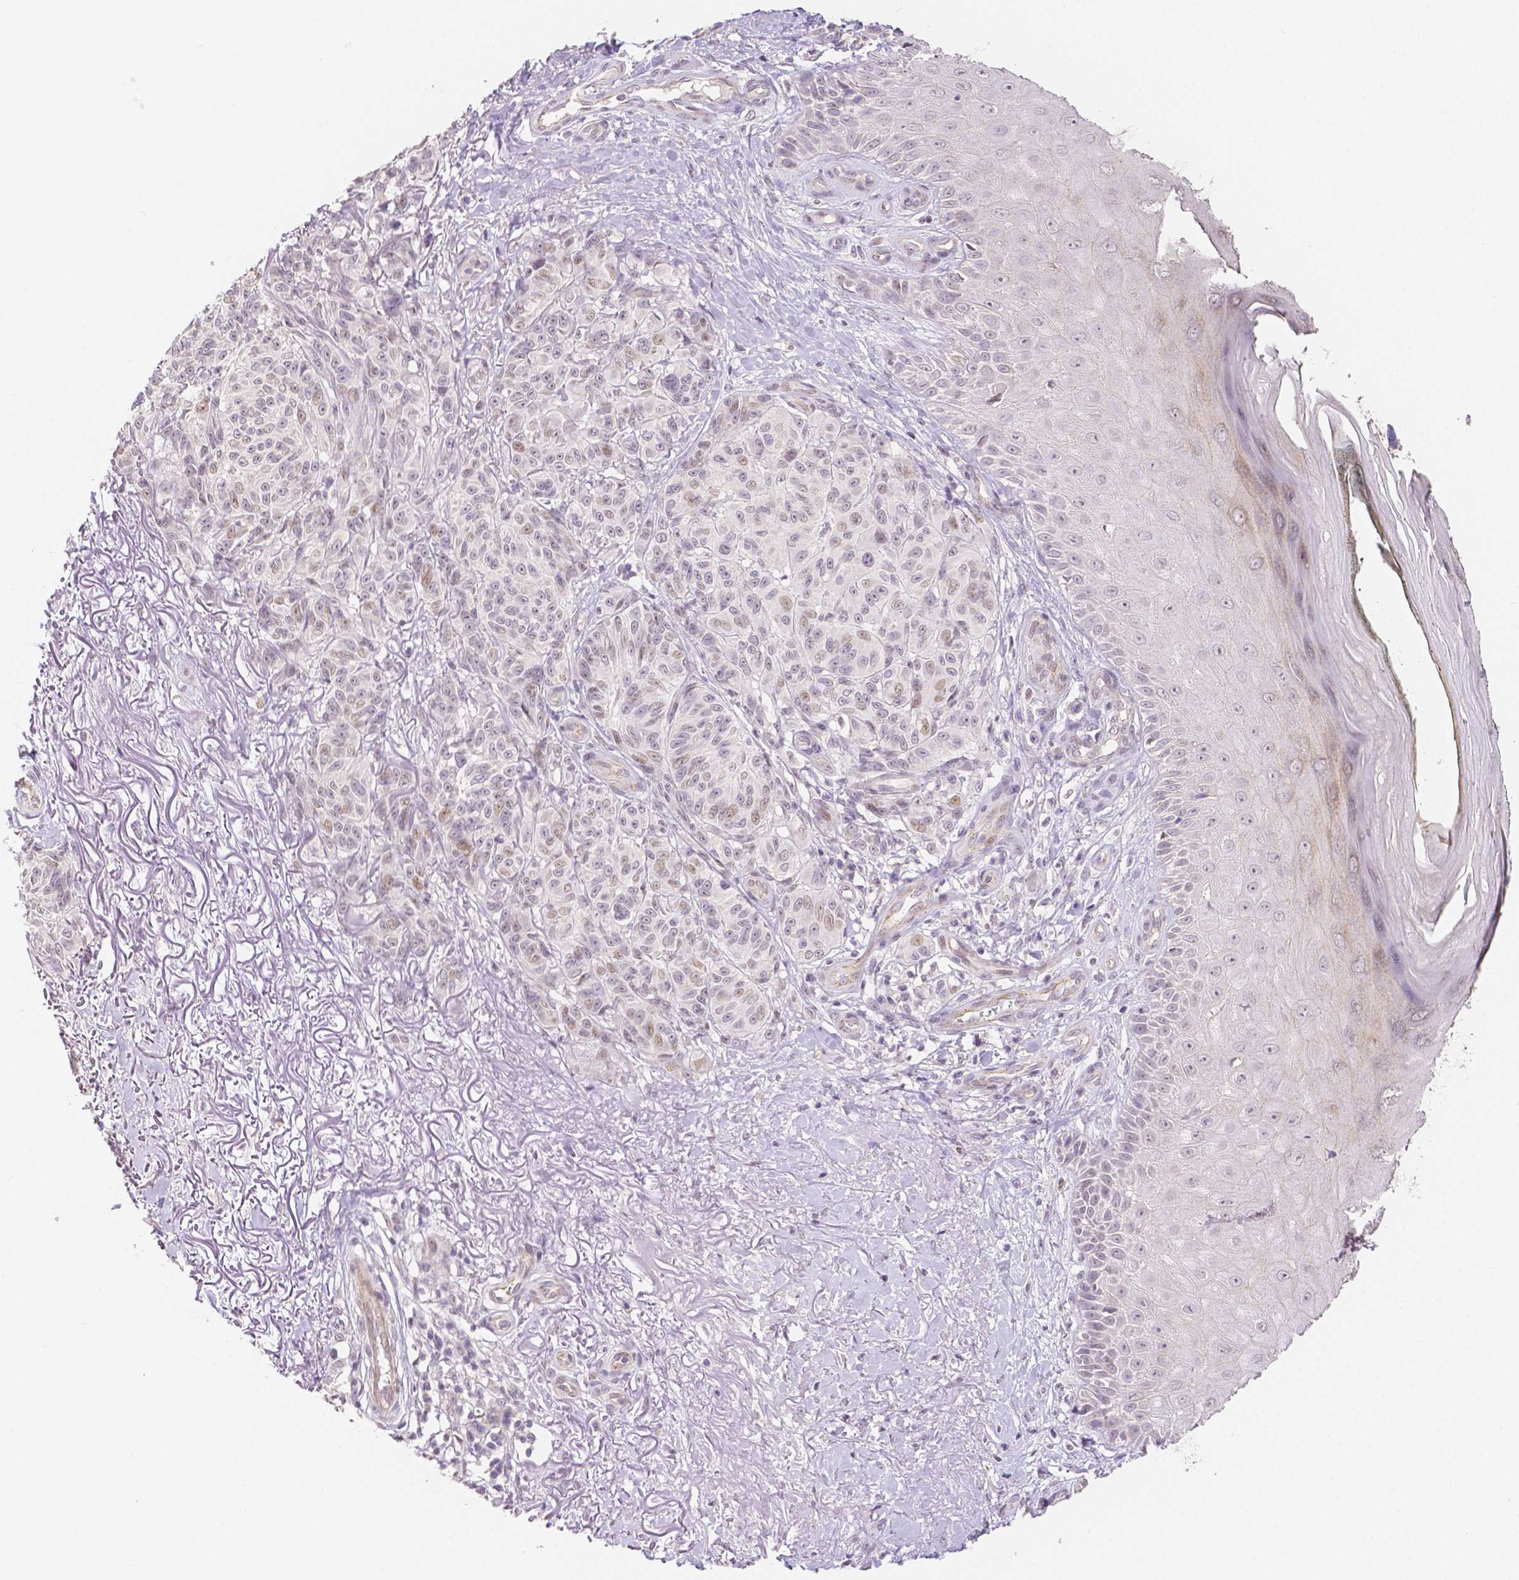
{"staining": {"intensity": "weak", "quantity": "25%-75%", "location": "nuclear"}, "tissue": "melanoma", "cell_type": "Tumor cells", "image_type": "cancer", "snomed": [{"axis": "morphology", "description": "Malignant melanoma, NOS"}, {"axis": "topography", "description": "Skin"}], "caption": "Weak nuclear protein positivity is appreciated in about 25%-75% of tumor cells in malignant melanoma. (brown staining indicates protein expression, while blue staining denotes nuclei).", "gene": "OCLN", "patient": {"sex": "female", "age": 85}}